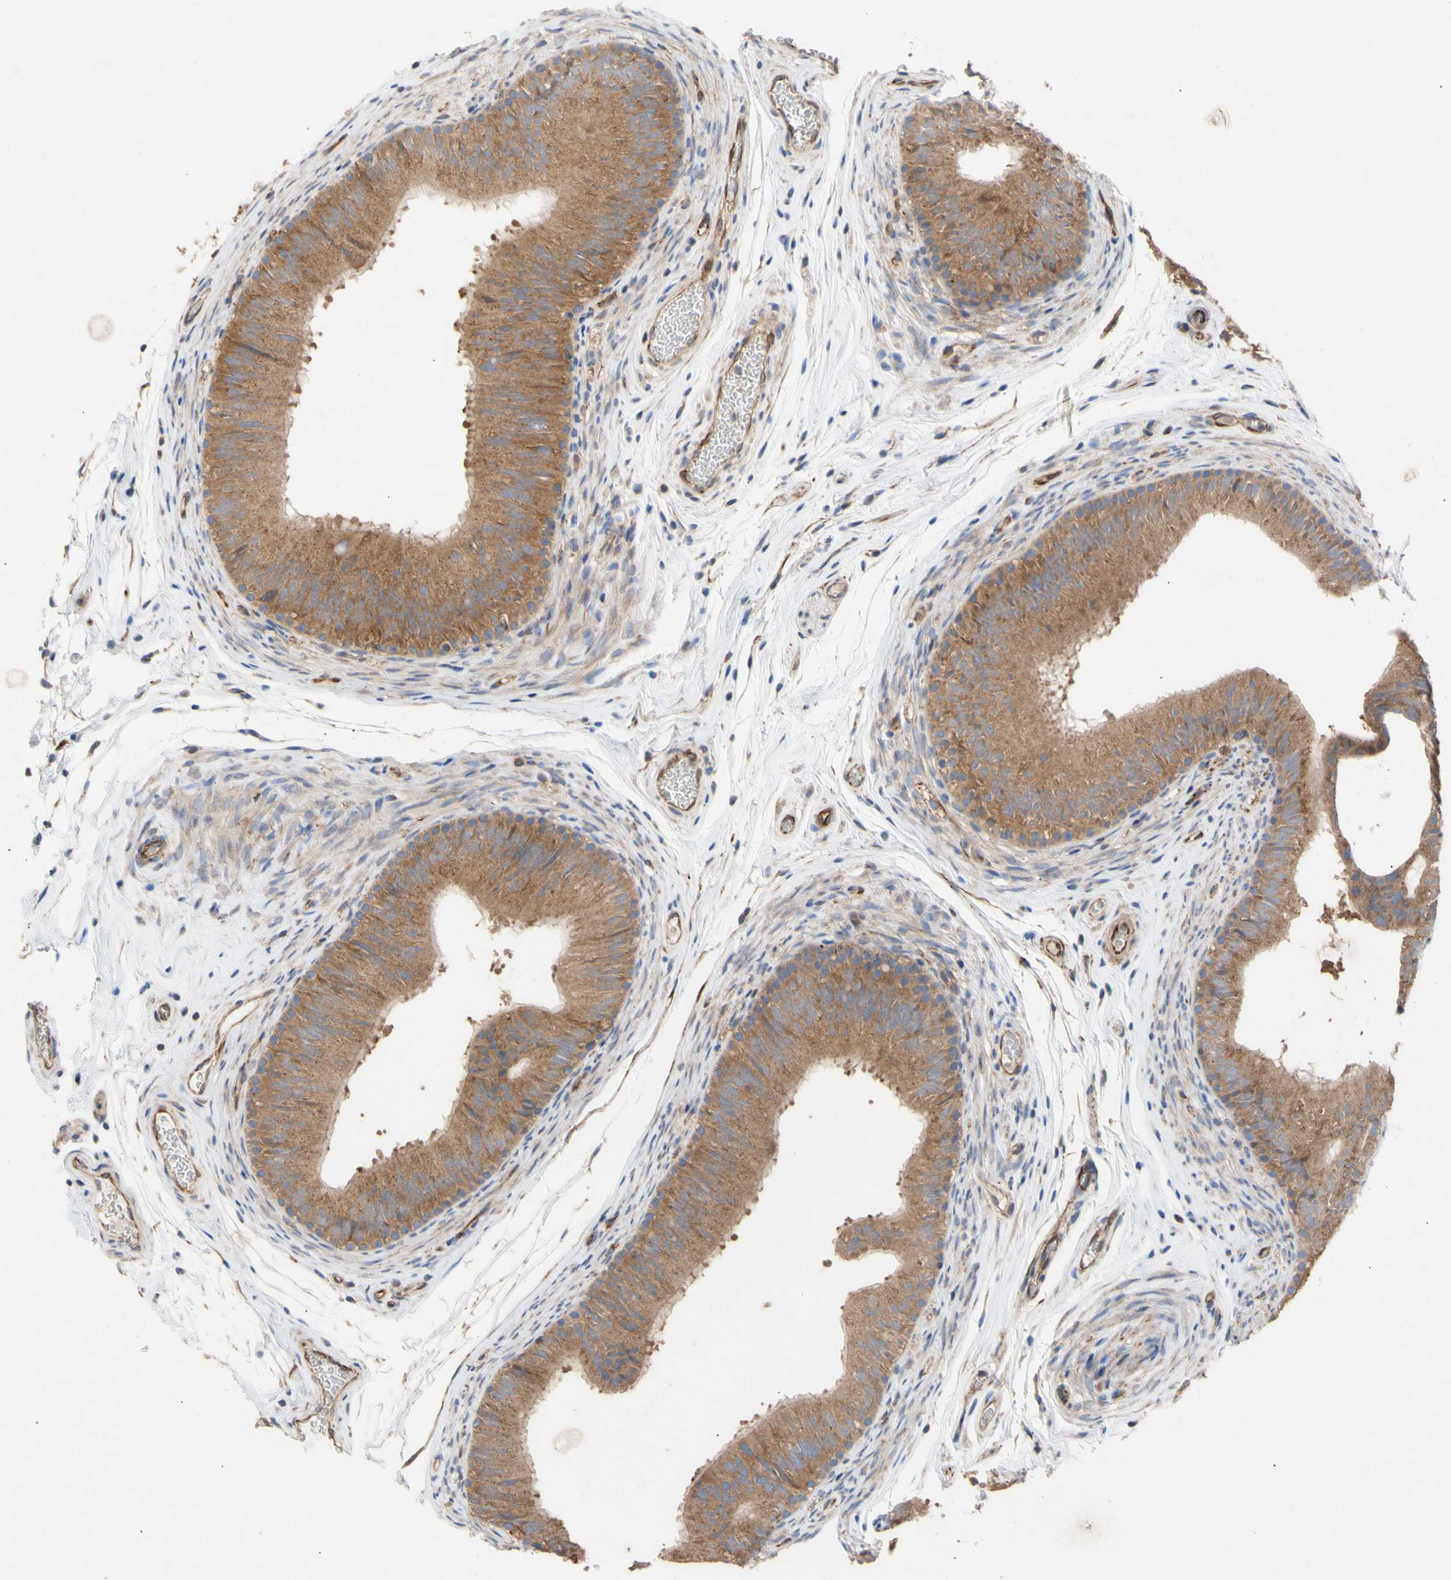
{"staining": {"intensity": "moderate", "quantity": ">75%", "location": "cytoplasmic/membranous"}, "tissue": "epididymis", "cell_type": "Glandular cells", "image_type": "normal", "snomed": [{"axis": "morphology", "description": "Normal tissue, NOS"}, {"axis": "topography", "description": "Epididymis"}], "caption": "Glandular cells exhibit moderate cytoplasmic/membranous staining in approximately >75% of cells in unremarkable epididymis.", "gene": "EIF2S3", "patient": {"sex": "male", "age": 36}}